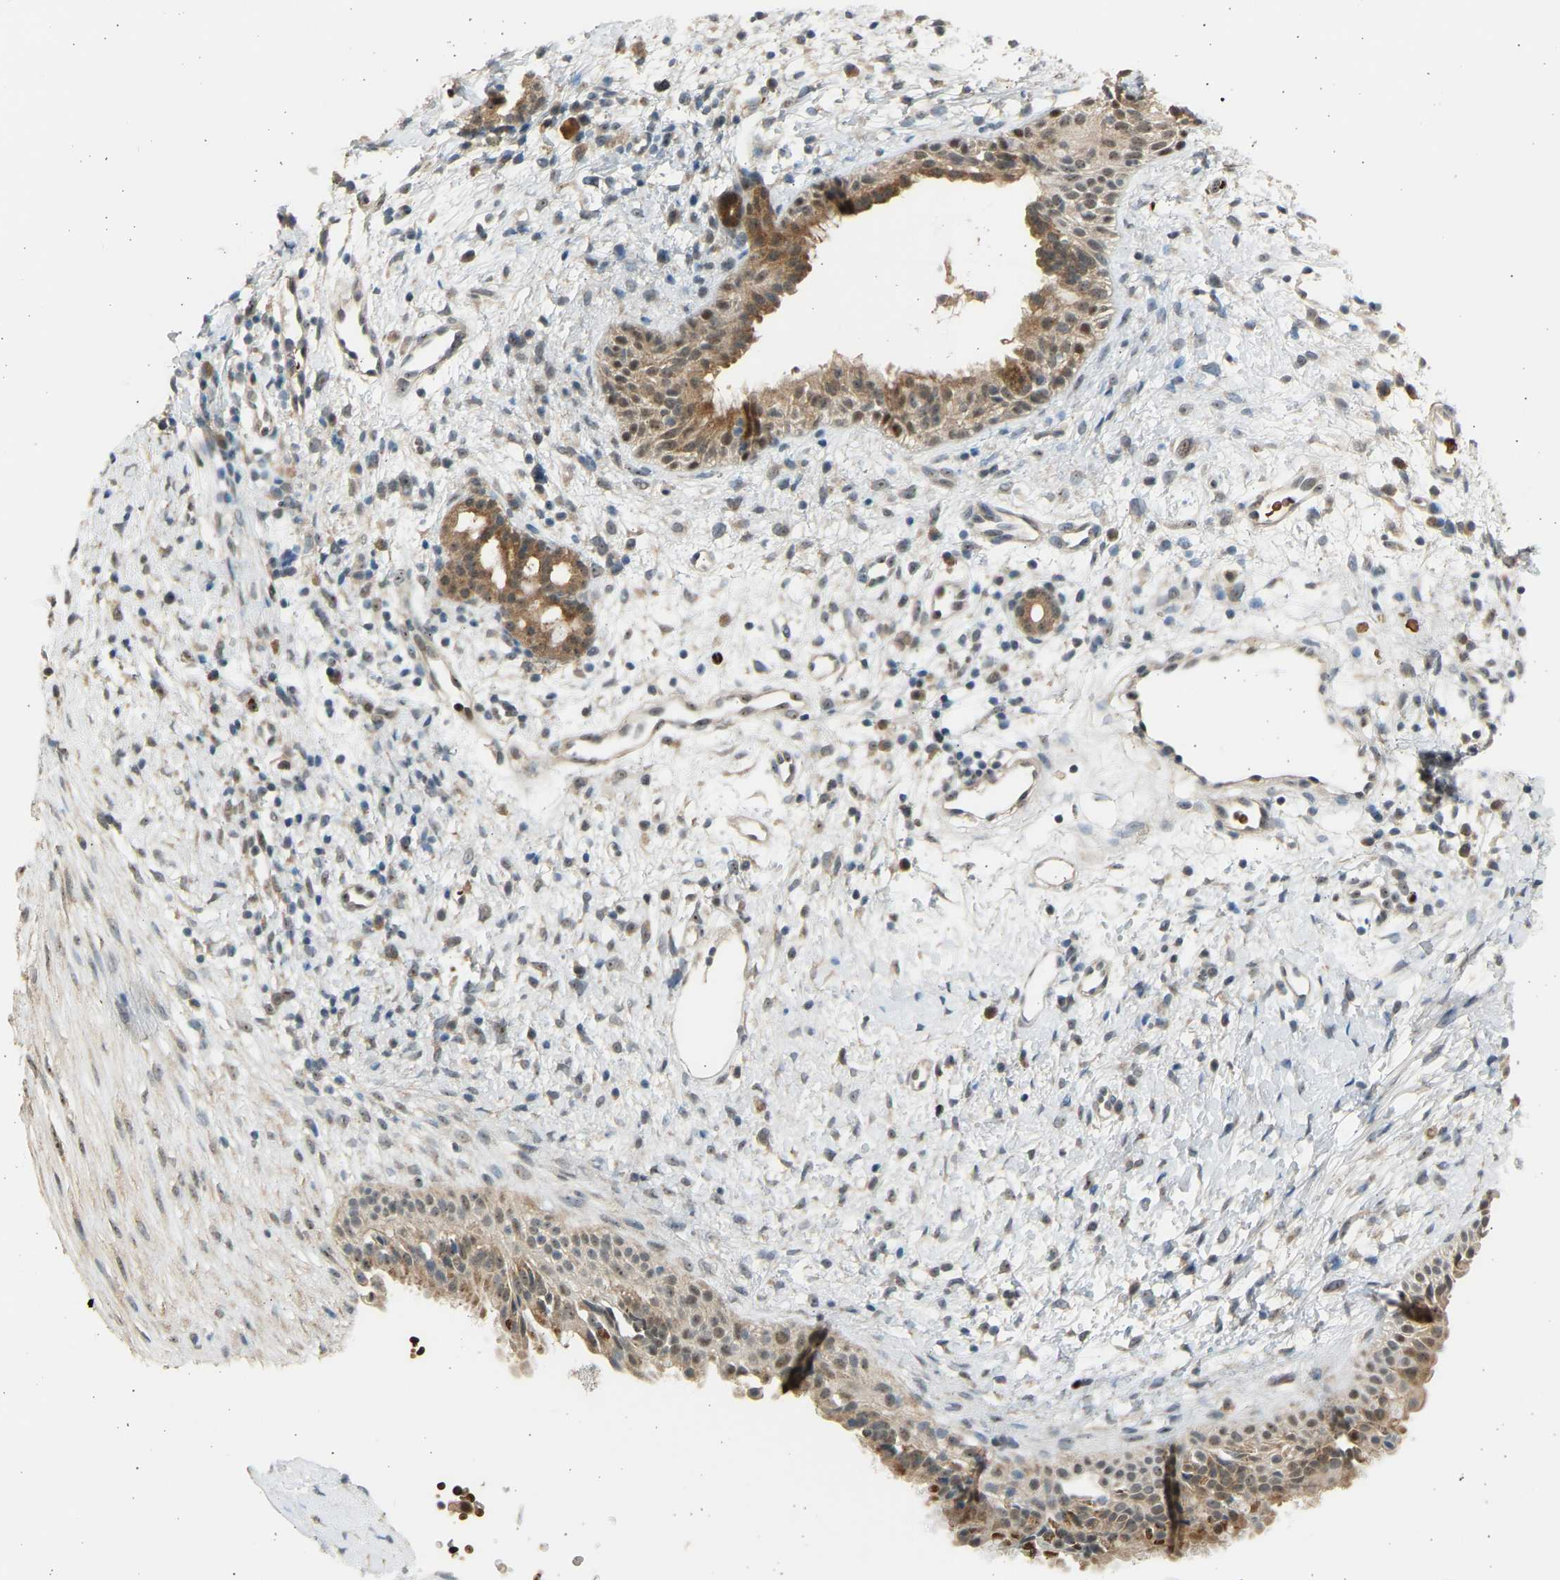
{"staining": {"intensity": "moderate", "quantity": ">75%", "location": "cytoplasmic/membranous"}, "tissue": "nasopharynx", "cell_type": "Respiratory epithelial cells", "image_type": "normal", "snomed": [{"axis": "morphology", "description": "Normal tissue, NOS"}, {"axis": "topography", "description": "Nasopharynx"}], "caption": "Protein positivity by IHC reveals moderate cytoplasmic/membranous positivity in about >75% of respiratory epithelial cells in benign nasopharynx.", "gene": "BIRC2", "patient": {"sex": "male", "age": 22}}